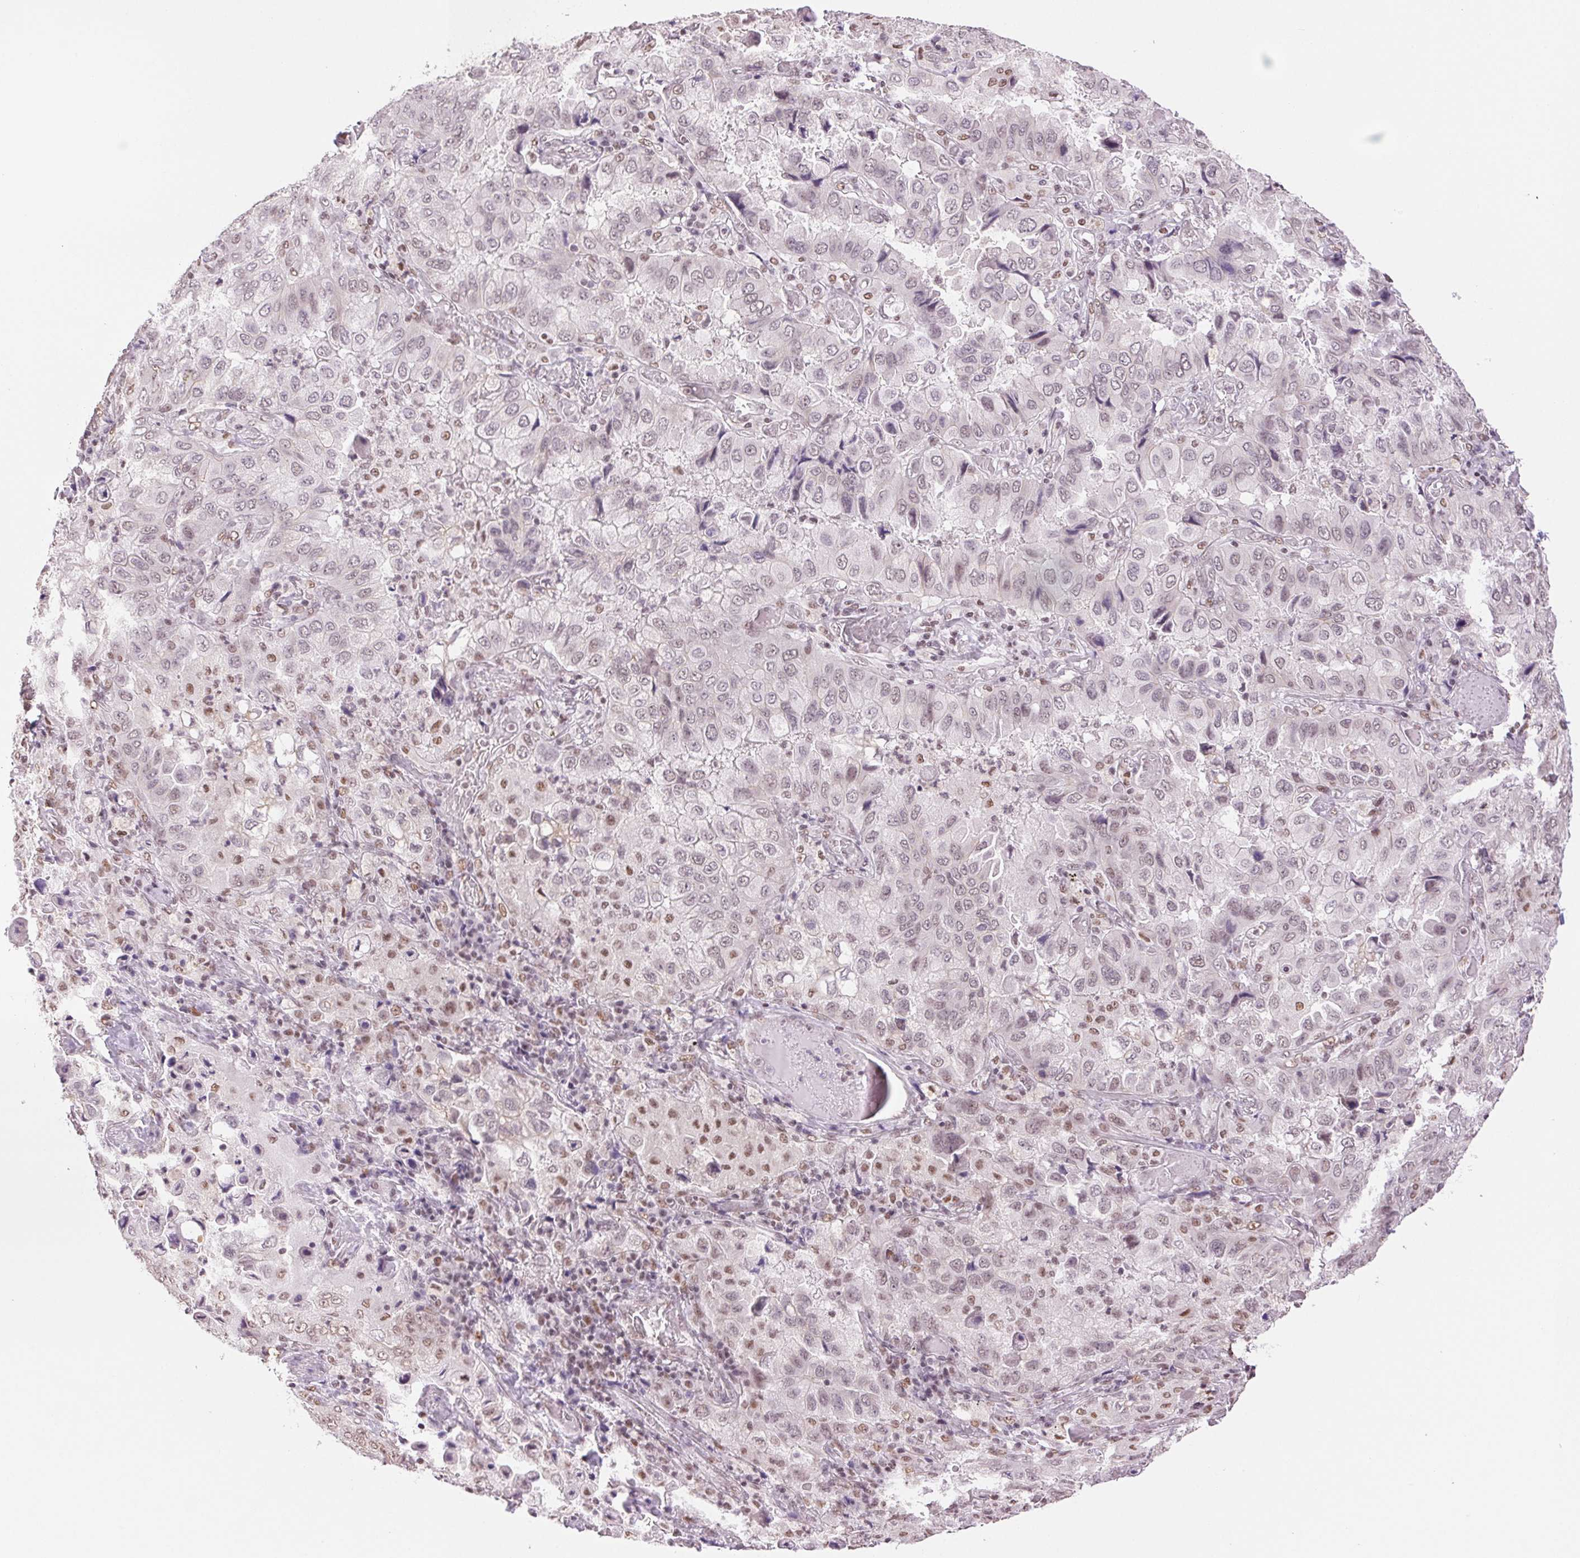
{"staining": {"intensity": "weak", "quantity": "25%-75%", "location": "nuclear"}, "tissue": "lung cancer", "cell_type": "Tumor cells", "image_type": "cancer", "snomed": [{"axis": "morphology", "description": "Aneuploidy"}, {"axis": "morphology", "description": "Adenocarcinoma, NOS"}, {"axis": "morphology", "description": "Adenocarcinoma, metastatic, NOS"}, {"axis": "topography", "description": "Lymph node"}, {"axis": "topography", "description": "Lung"}], "caption": "Lung cancer was stained to show a protein in brown. There is low levels of weak nuclear staining in about 25%-75% of tumor cells.", "gene": "RPRD1B", "patient": {"sex": "female", "age": 48}}